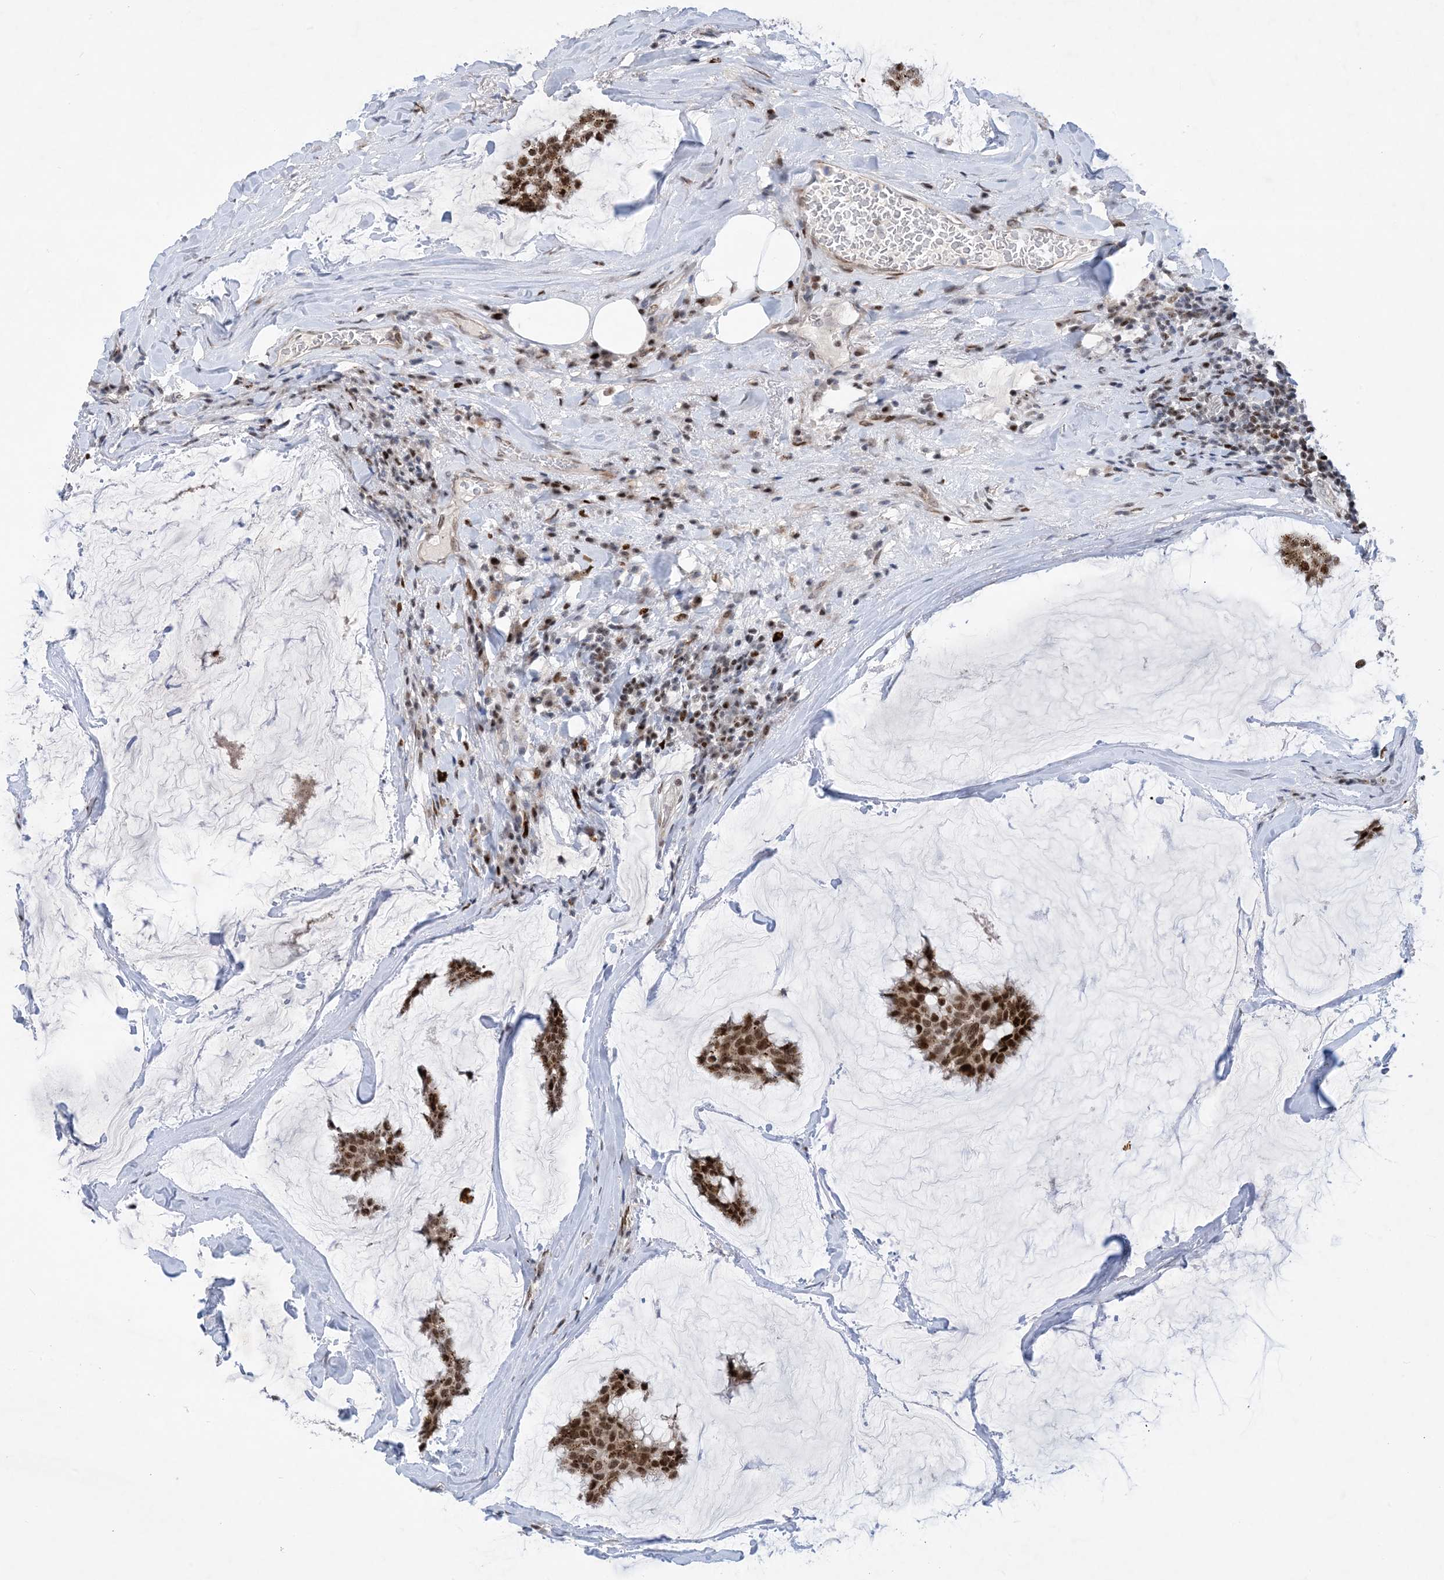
{"staining": {"intensity": "strong", "quantity": ">75%", "location": "nuclear"}, "tissue": "breast cancer", "cell_type": "Tumor cells", "image_type": "cancer", "snomed": [{"axis": "morphology", "description": "Duct carcinoma"}, {"axis": "topography", "description": "Breast"}], "caption": "Human breast cancer (intraductal carcinoma) stained with a brown dye displays strong nuclear positive positivity in approximately >75% of tumor cells.", "gene": "TSPYL1", "patient": {"sex": "female", "age": 93}}